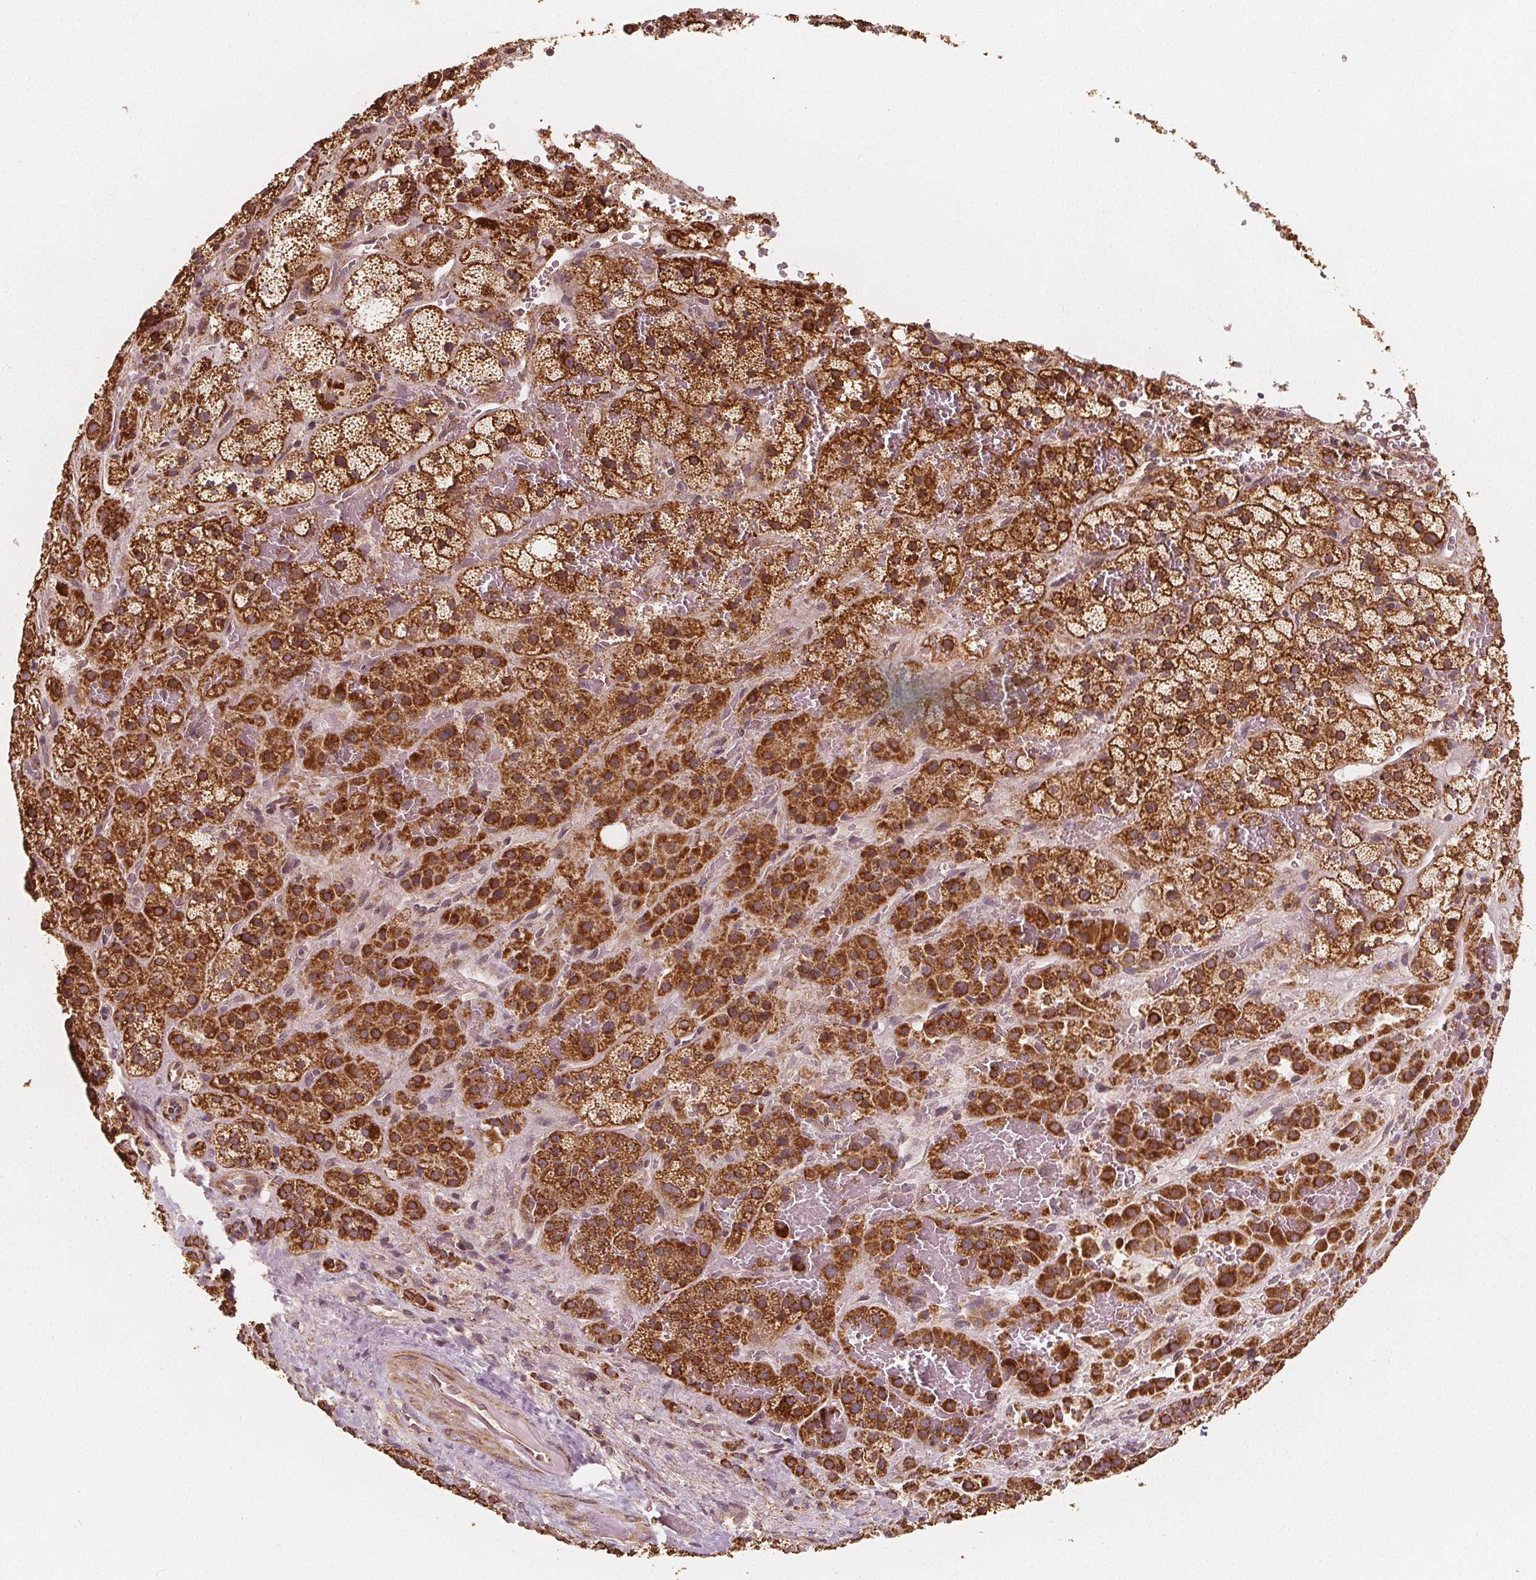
{"staining": {"intensity": "strong", "quantity": ">75%", "location": "cytoplasmic/membranous"}, "tissue": "adrenal gland", "cell_type": "Glandular cells", "image_type": "normal", "snomed": [{"axis": "morphology", "description": "Normal tissue, NOS"}, {"axis": "topography", "description": "Adrenal gland"}], "caption": "Immunohistochemistry image of benign adrenal gland: human adrenal gland stained using immunohistochemistry demonstrates high levels of strong protein expression localized specifically in the cytoplasmic/membranous of glandular cells, appearing as a cytoplasmic/membranous brown color.", "gene": "PEX26", "patient": {"sex": "male", "age": 57}}